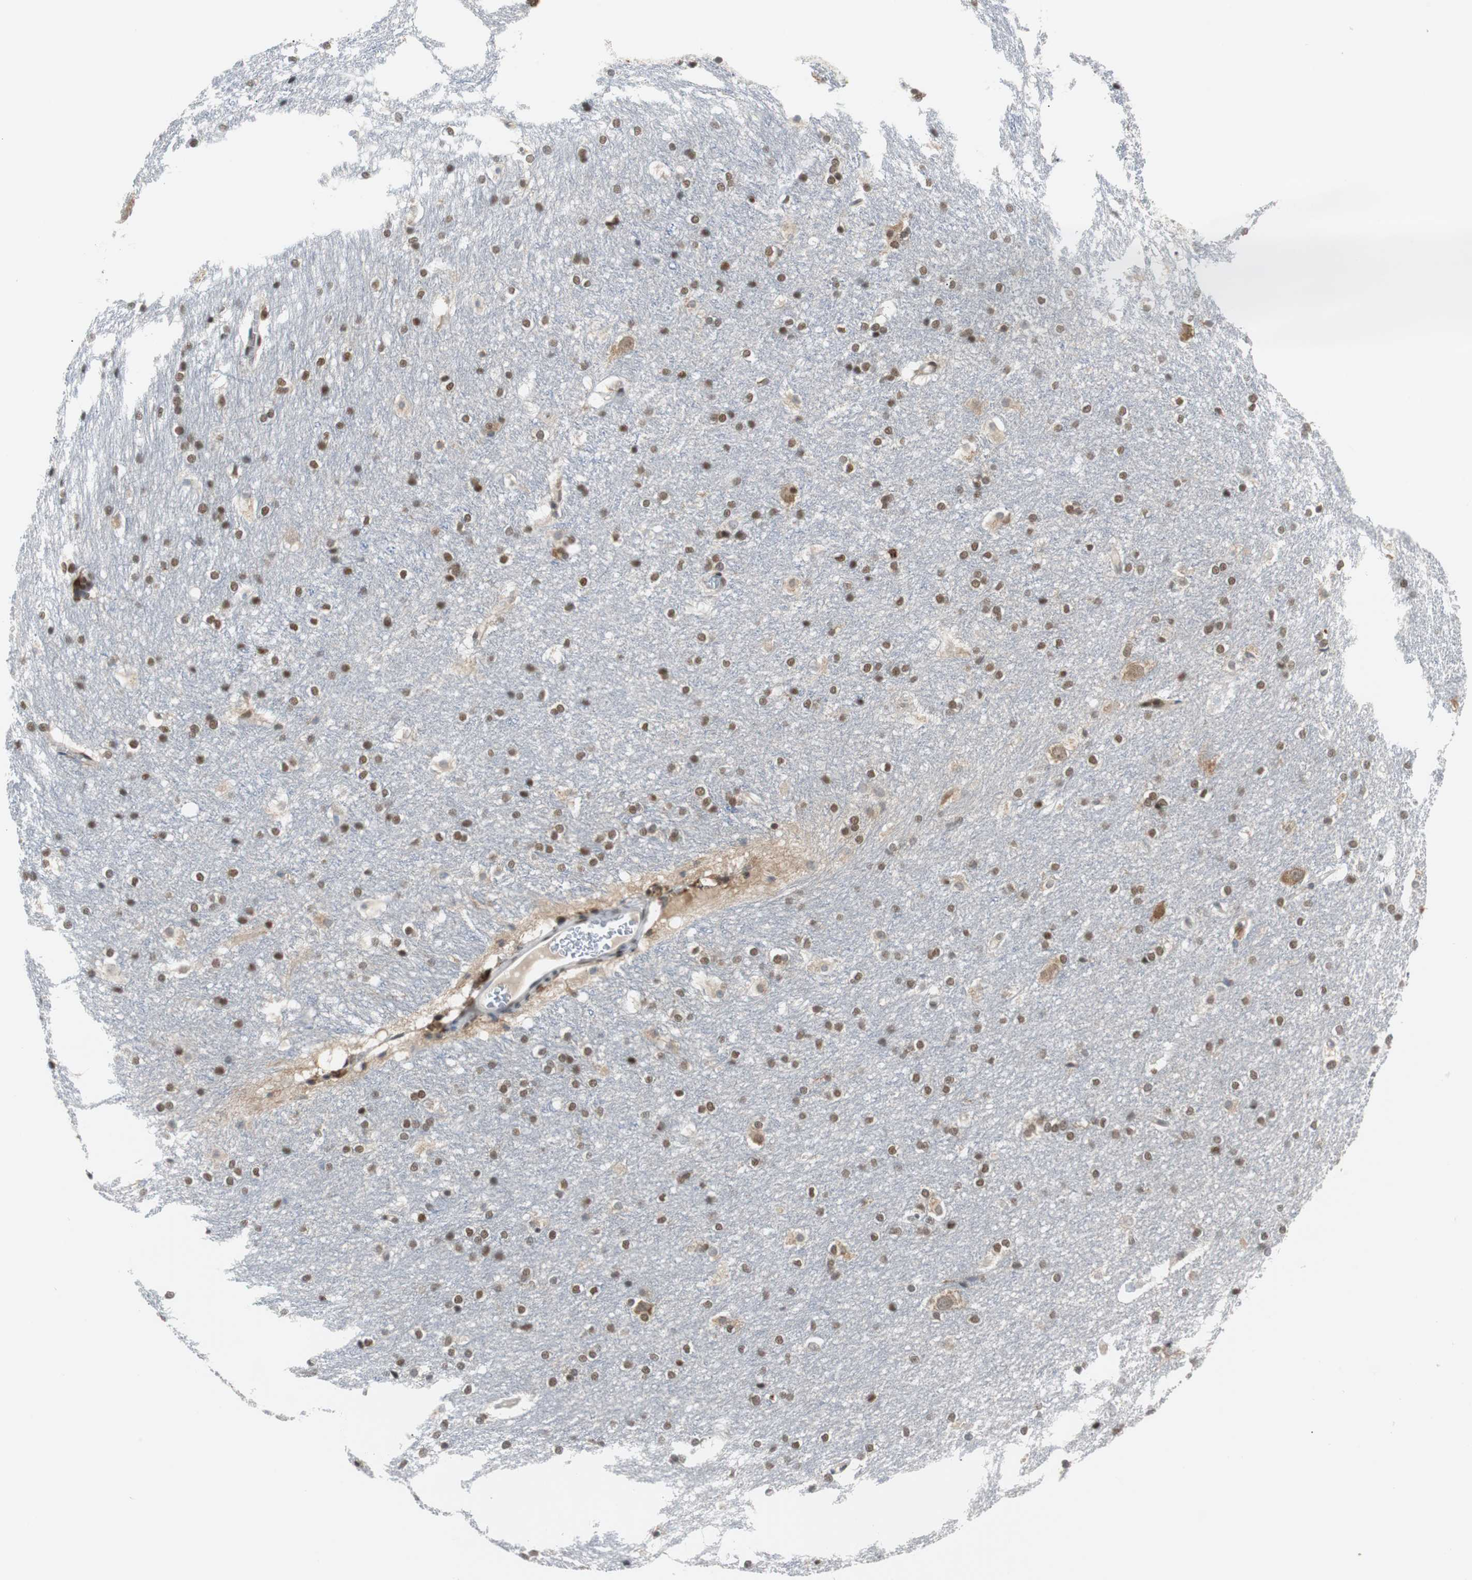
{"staining": {"intensity": "moderate", "quantity": "25%-75%", "location": "nuclear"}, "tissue": "hippocampus", "cell_type": "Glial cells", "image_type": "normal", "snomed": [{"axis": "morphology", "description": "Normal tissue, NOS"}, {"axis": "topography", "description": "Hippocampus"}], "caption": "Hippocampus stained for a protein (brown) reveals moderate nuclear positive positivity in about 25%-75% of glial cells.", "gene": "SIRT1", "patient": {"sex": "female", "age": 19}}